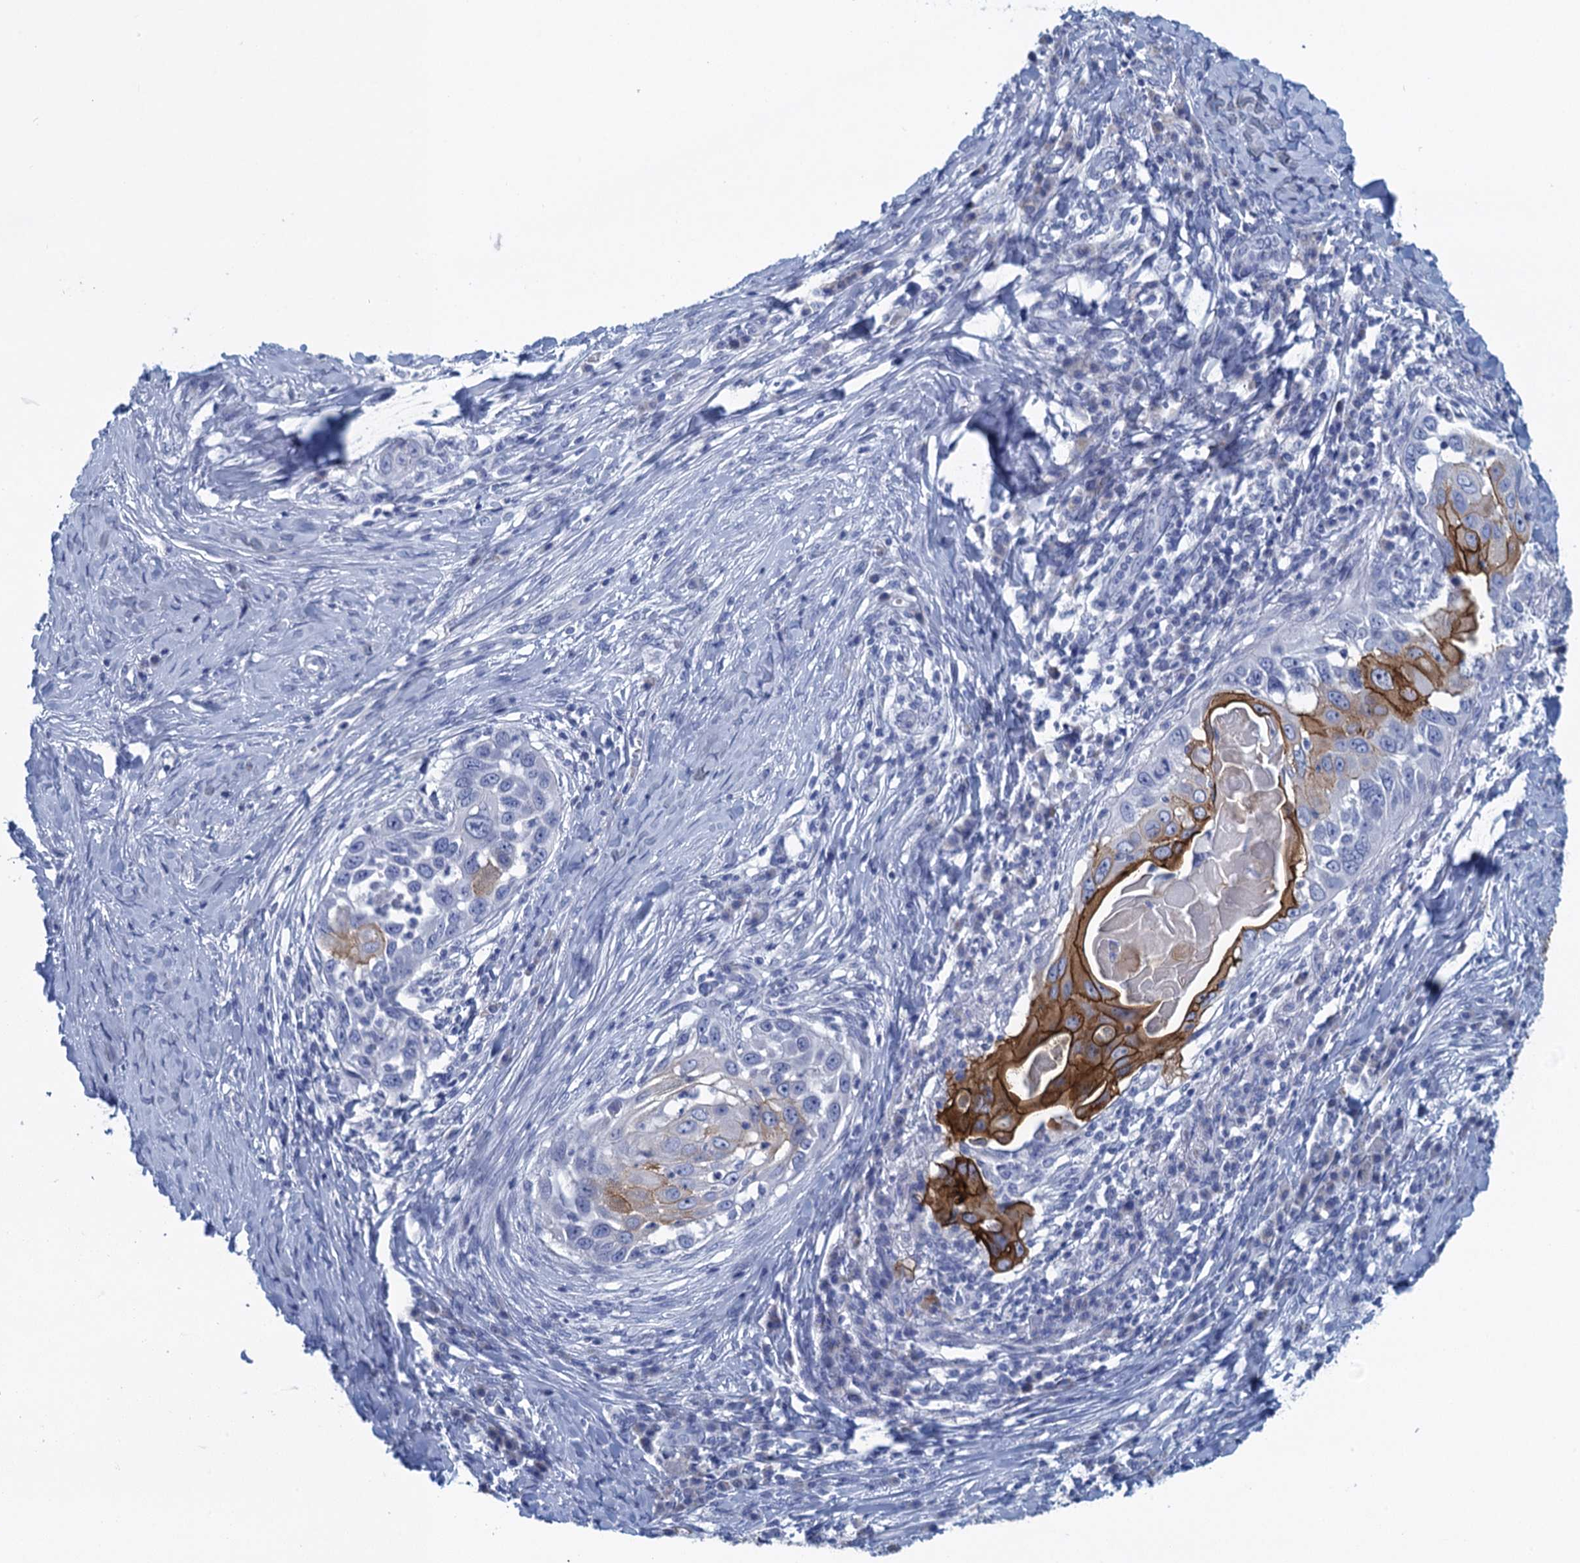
{"staining": {"intensity": "strong", "quantity": "25%-75%", "location": "cytoplasmic/membranous"}, "tissue": "skin cancer", "cell_type": "Tumor cells", "image_type": "cancer", "snomed": [{"axis": "morphology", "description": "Squamous cell carcinoma, NOS"}, {"axis": "topography", "description": "Skin"}], "caption": "DAB immunohistochemical staining of skin cancer reveals strong cytoplasmic/membranous protein positivity in about 25%-75% of tumor cells.", "gene": "SCEL", "patient": {"sex": "female", "age": 44}}